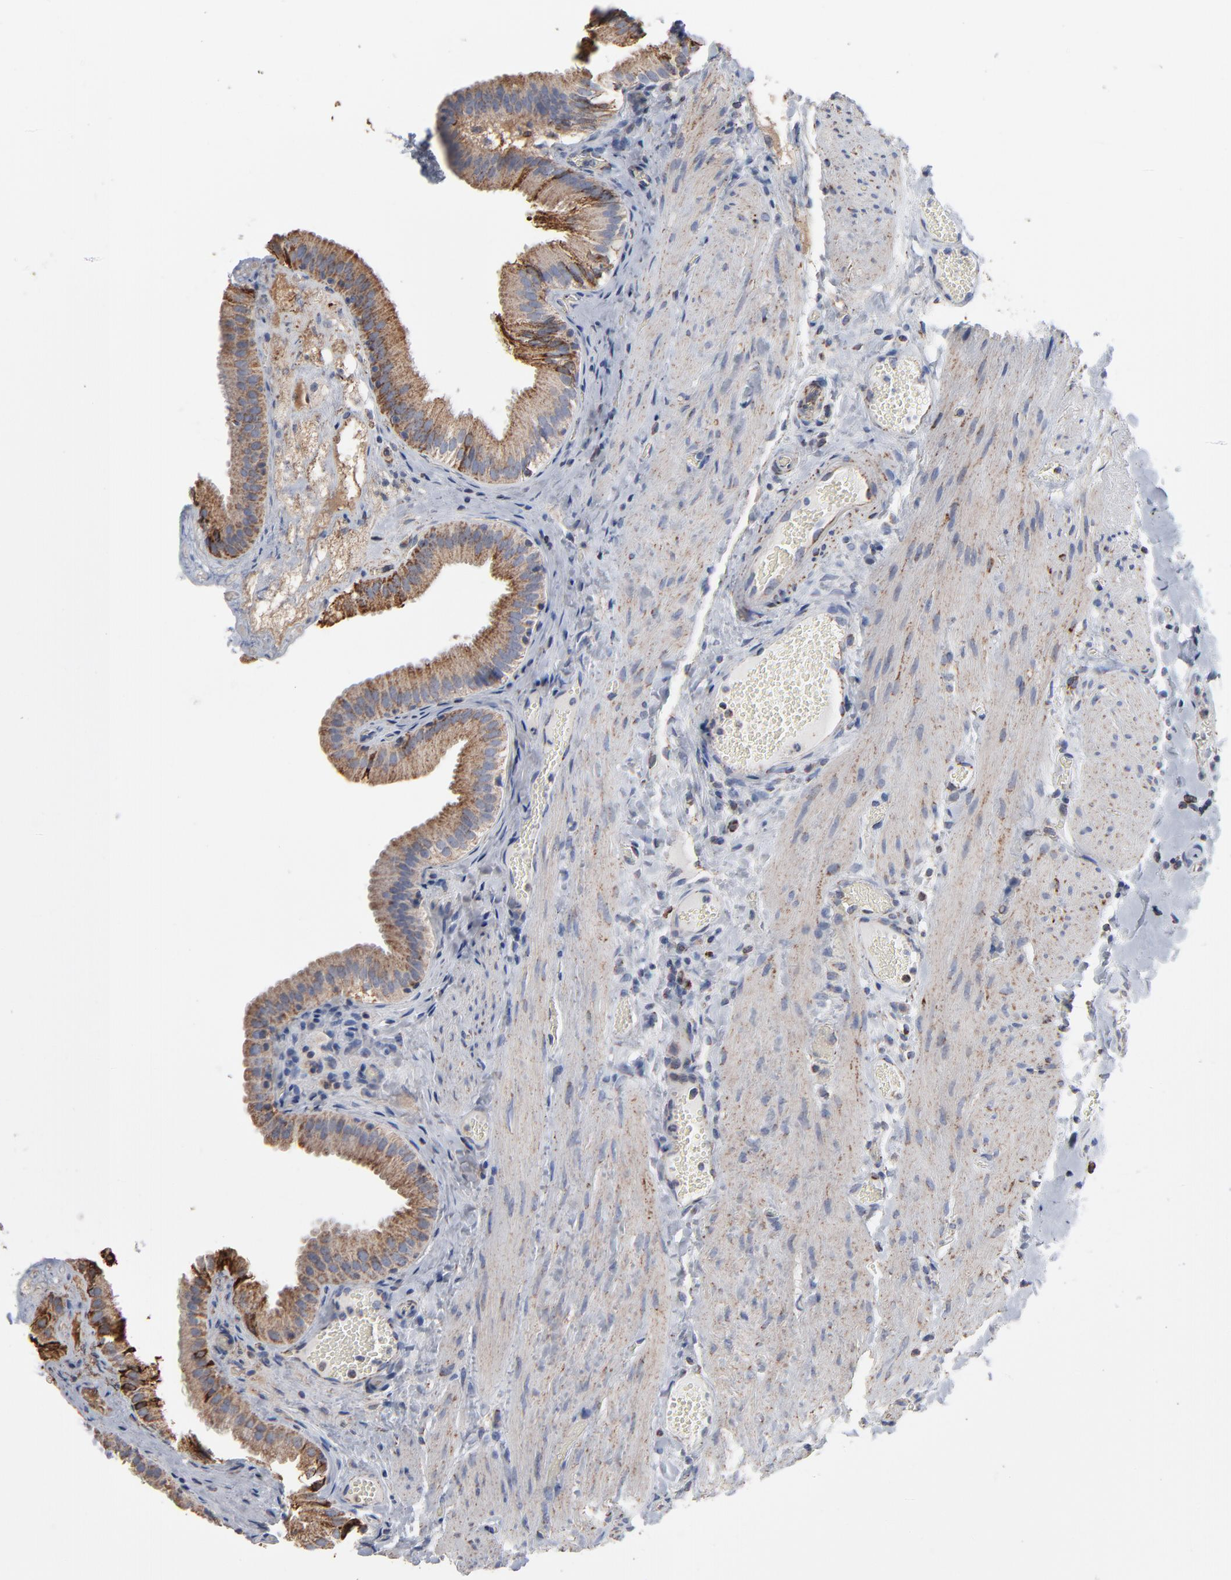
{"staining": {"intensity": "moderate", "quantity": ">75%", "location": "cytoplasmic/membranous"}, "tissue": "gallbladder", "cell_type": "Glandular cells", "image_type": "normal", "snomed": [{"axis": "morphology", "description": "Normal tissue, NOS"}, {"axis": "topography", "description": "Gallbladder"}], "caption": "Immunohistochemistry histopathology image of benign gallbladder: human gallbladder stained using immunohistochemistry exhibits medium levels of moderate protein expression localized specifically in the cytoplasmic/membranous of glandular cells, appearing as a cytoplasmic/membranous brown color.", "gene": "UQCRC1", "patient": {"sex": "female", "age": 24}}